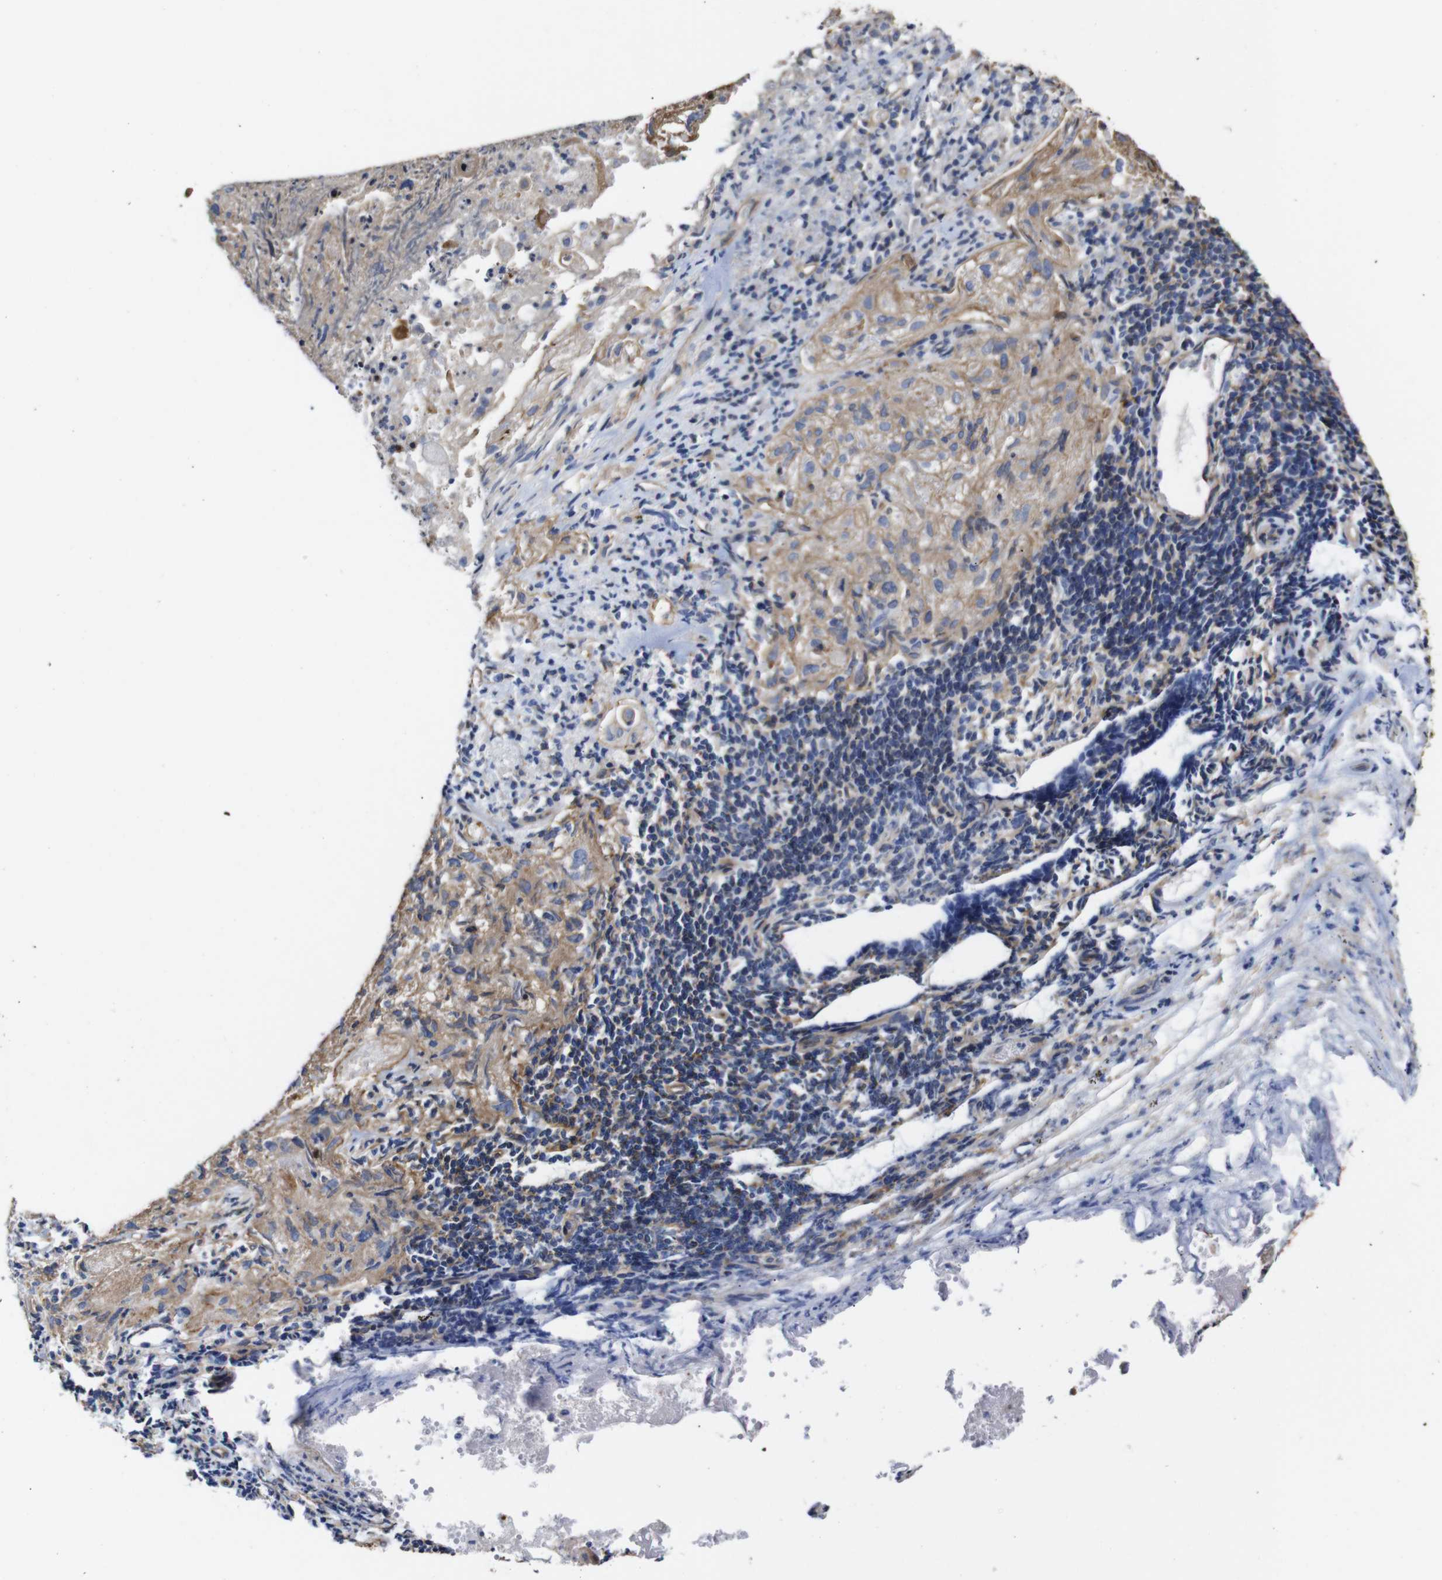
{"staining": {"intensity": "moderate", "quantity": ">75%", "location": "cytoplasmic/membranous"}, "tissue": "lung cancer", "cell_type": "Tumor cells", "image_type": "cancer", "snomed": [{"axis": "morphology", "description": "Inflammation, NOS"}, {"axis": "morphology", "description": "Squamous cell carcinoma, NOS"}, {"axis": "topography", "description": "Lymph node"}, {"axis": "topography", "description": "Soft tissue"}, {"axis": "topography", "description": "Lung"}], "caption": "DAB immunohistochemical staining of lung squamous cell carcinoma demonstrates moderate cytoplasmic/membranous protein staining in about >75% of tumor cells.", "gene": "SPTBN1", "patient": {"sex": "male", "age": 66}}